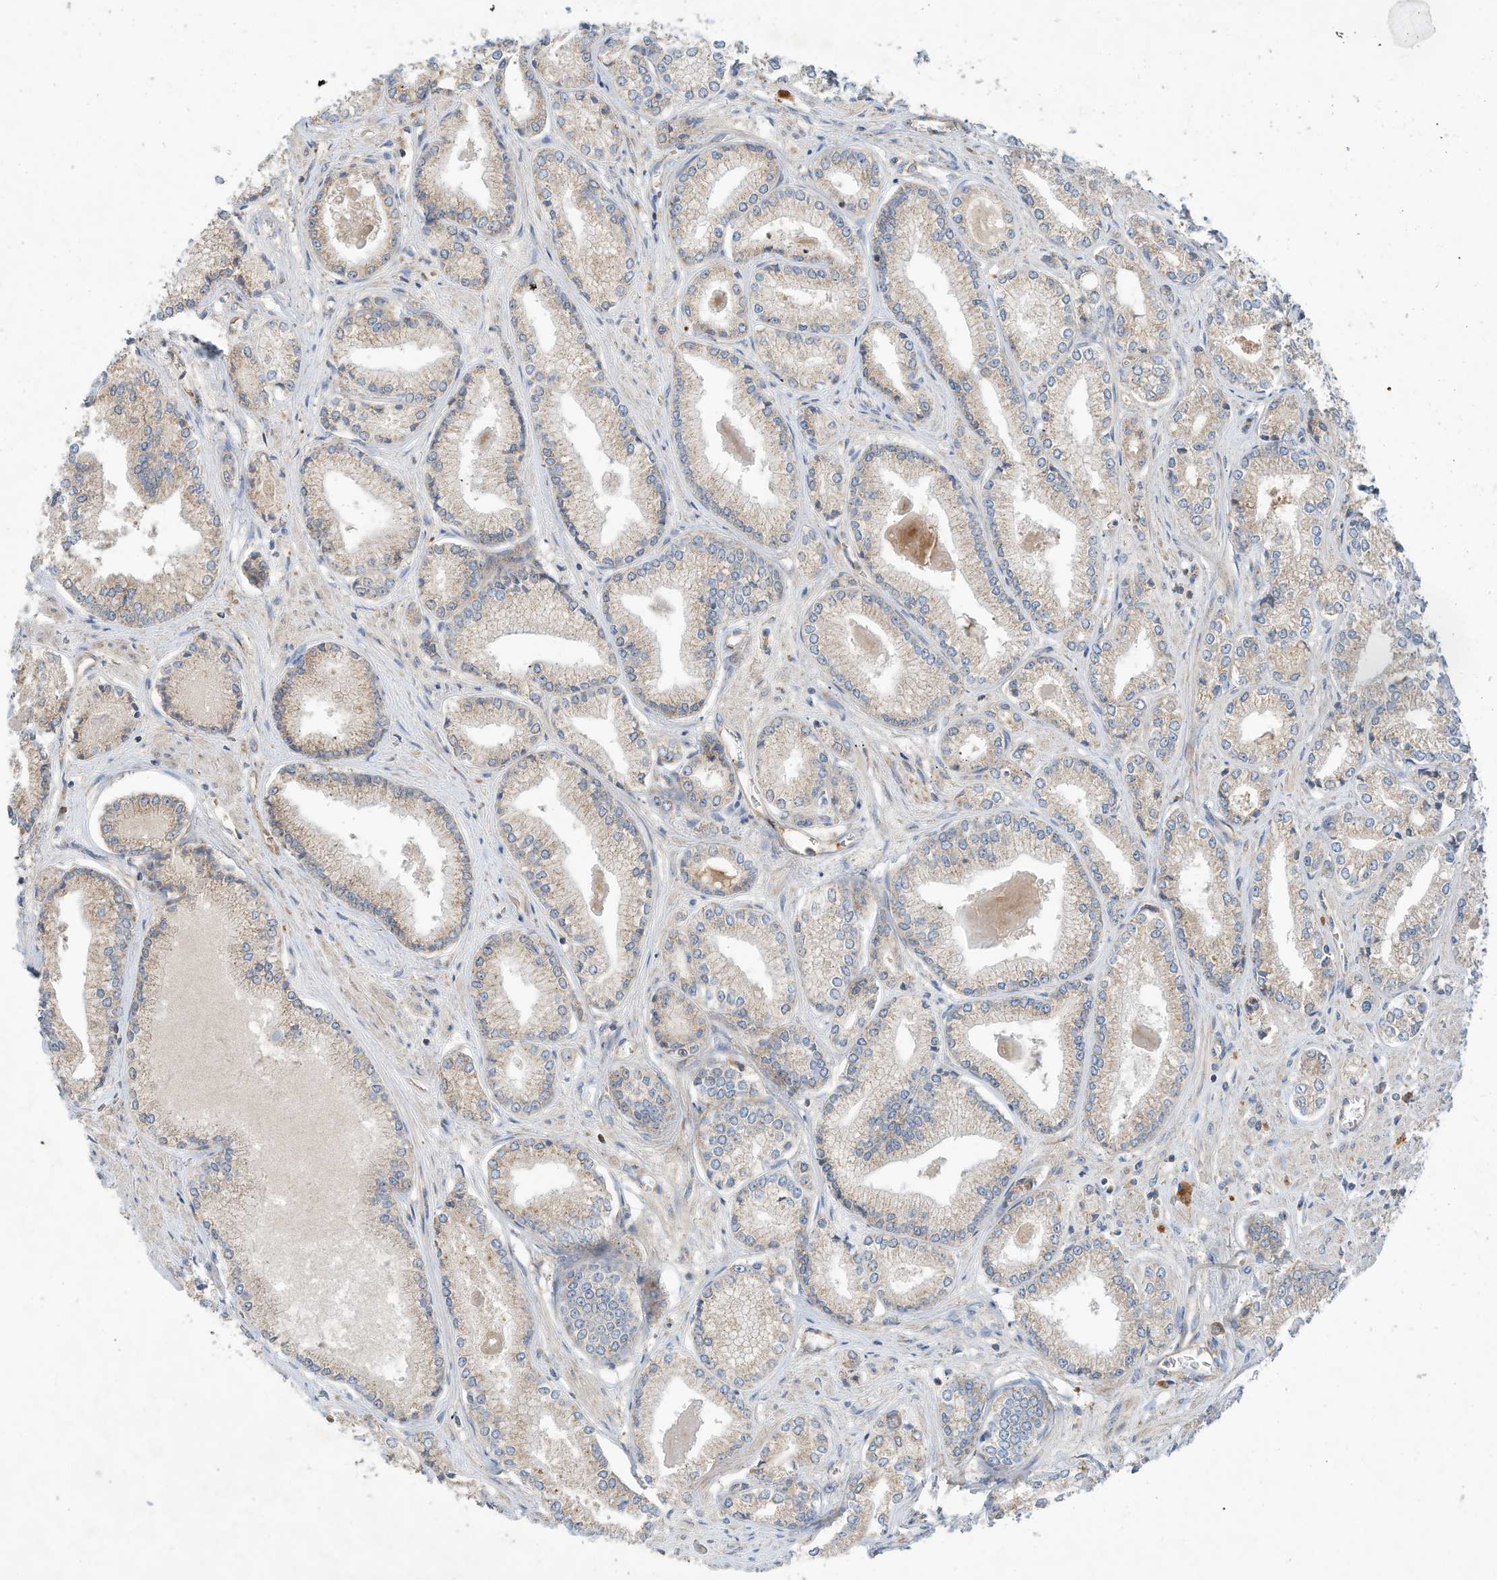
{"staining": {"intensity": "weak", "quantity": ">75%", "location": "cytoplasmic/membranous"}, "tissue": "prostate cancer", "cell_type": "Tumor cells", "image_type": "cancer", "snomed": [{"axis": "morphology", "description": "Adenocarcinoma, Low grade"}, {"axis": "topography", "description": "Prostate"}], "caption": "Prostate low-grade adenocarcinoma tissue shows weak cytoplasmic/membranous staining in about >75% of tumor cells, visualized by immunohistochemistry.", "gene": "CPAMD8", "patient": {"sex": "male", "age": 60}}